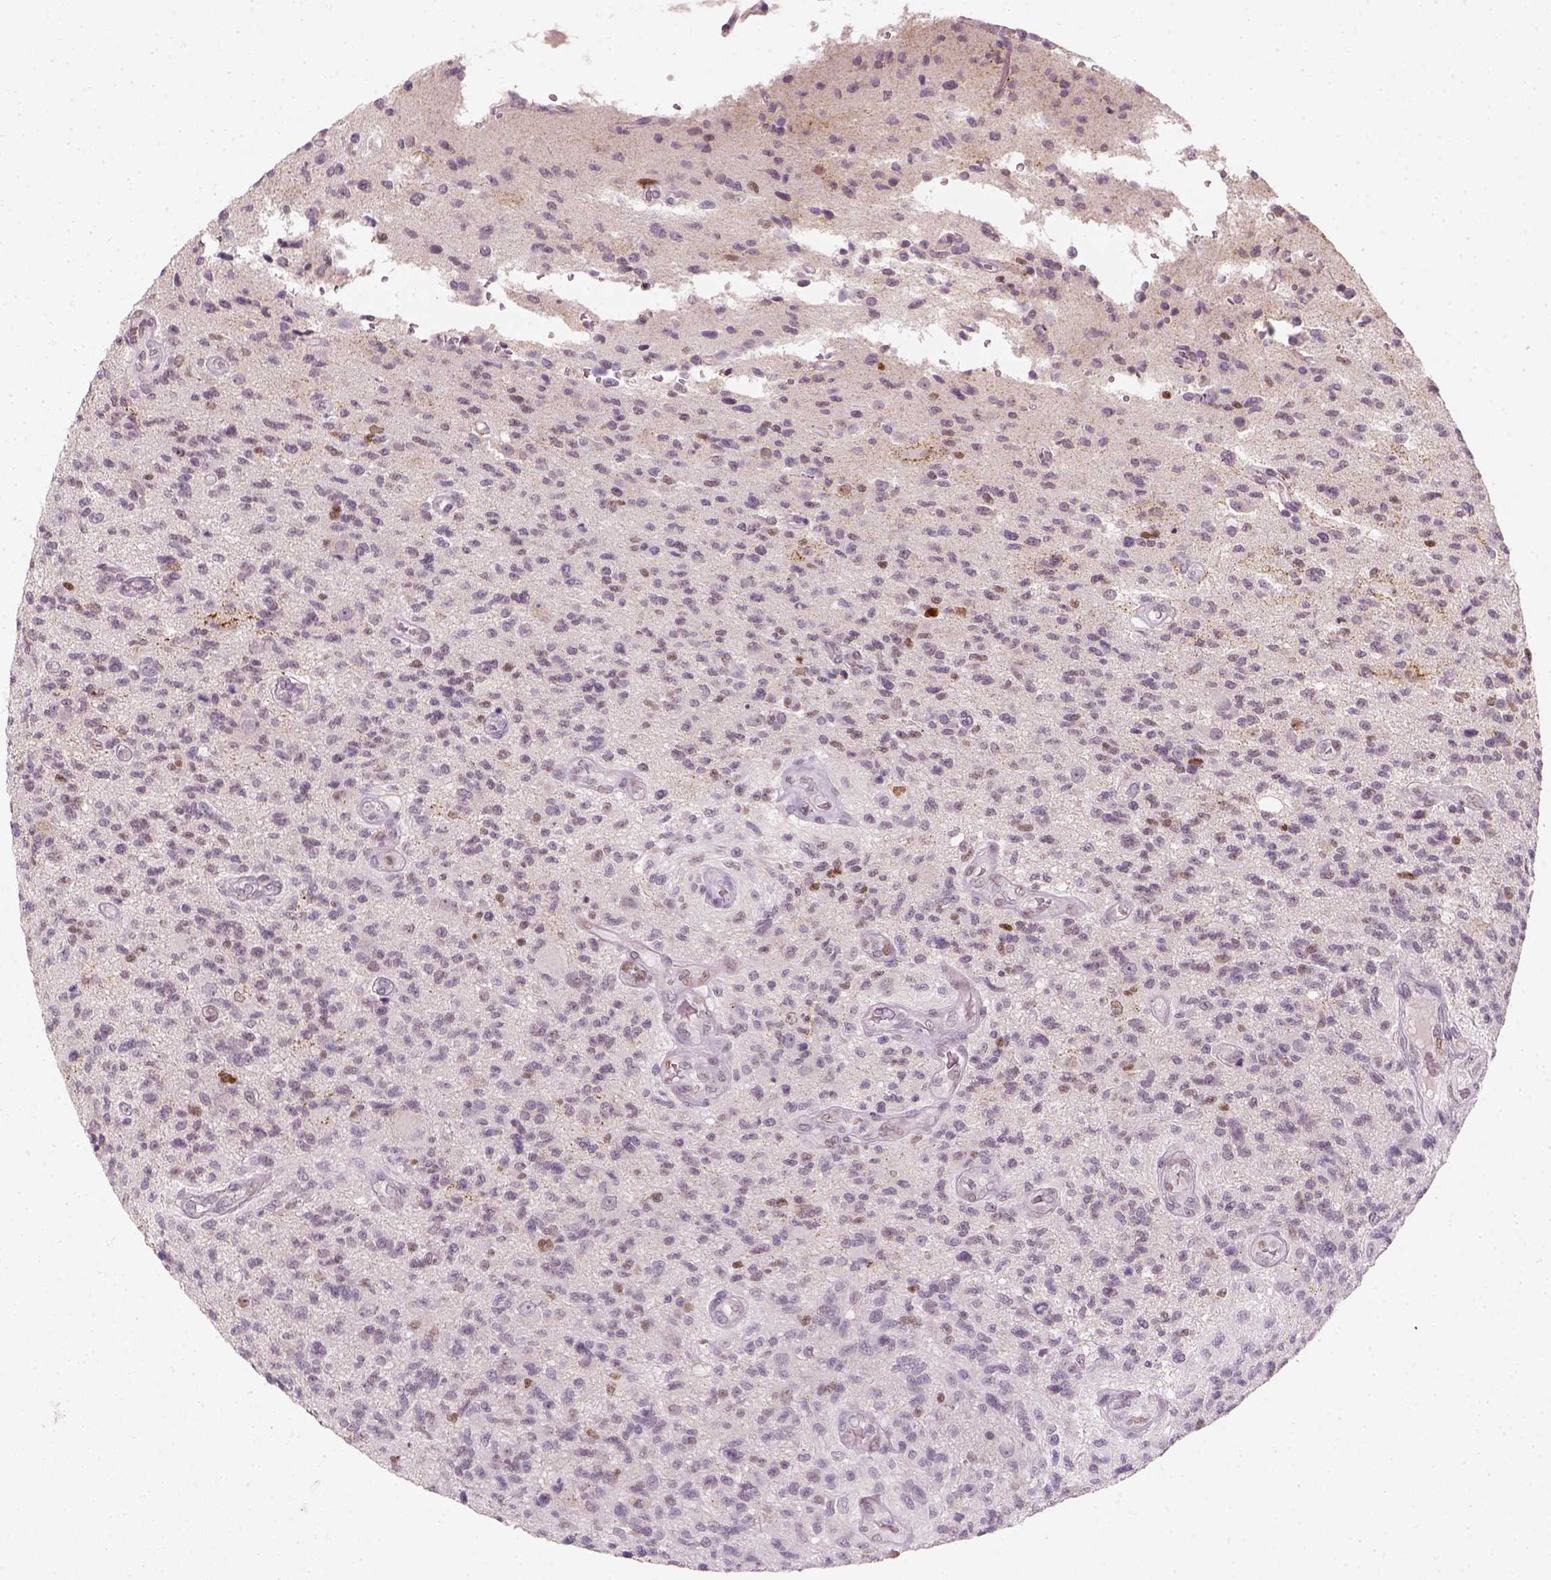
{"staining": {"intensity": "weak", "quantity": "<25%", "location": "nuclear"}, "tissue": "glioma", "cell_type": "Tumor cells", "image_type": "cancer", "snomed": [{"axis": "morphology", "description": "Glioma, malignant, High grade"}, {"axis": "topography", "description": "Brain"}], "caption": "A histopathology image of human malignant high-grade glioma is negative for staining in tumor cells. Nuclei are stained in blue.", "gene": "TP53", "patient": {"sex": "male", "age": 56}}